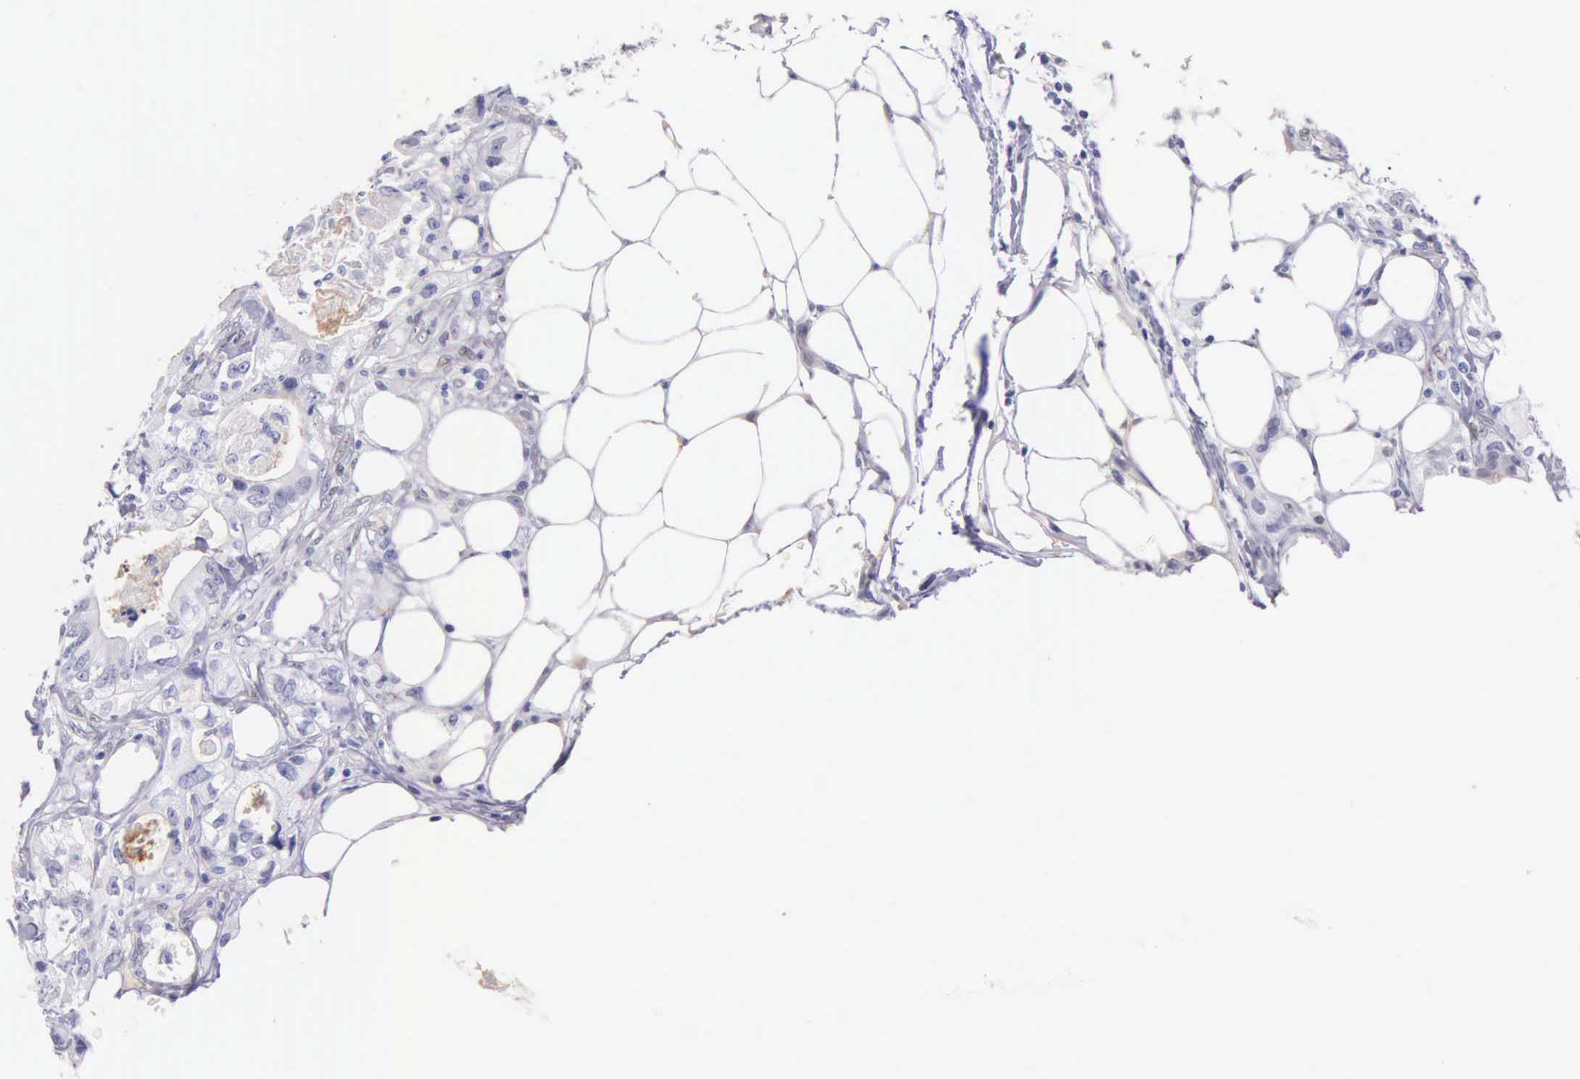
{"staining": {"intensity": "negative", "quantity": "none", "location": "none"}, "tissue": "colorectal cancer", "cell_type": "Tumor cells", "image_type": "cancer", "snomed": [{"axis": "morphology", "description": "Adenocarcinoma, NOS"}, {"axis": "topography", "description": "Rectum"}], "caption": "The immunohistochemistry (IHC) micrograph has no significant expression in tumor cells of colorectal cancer tissue. (Stains: DAB (3,3'-diaminobenzidine) immunohistochemistry with hematoxylin counter stain, Microscopy: brightfield microscopy at high magnification).", "gene": "GSTT2", "patient": {"sex": "female", "age": 57}}